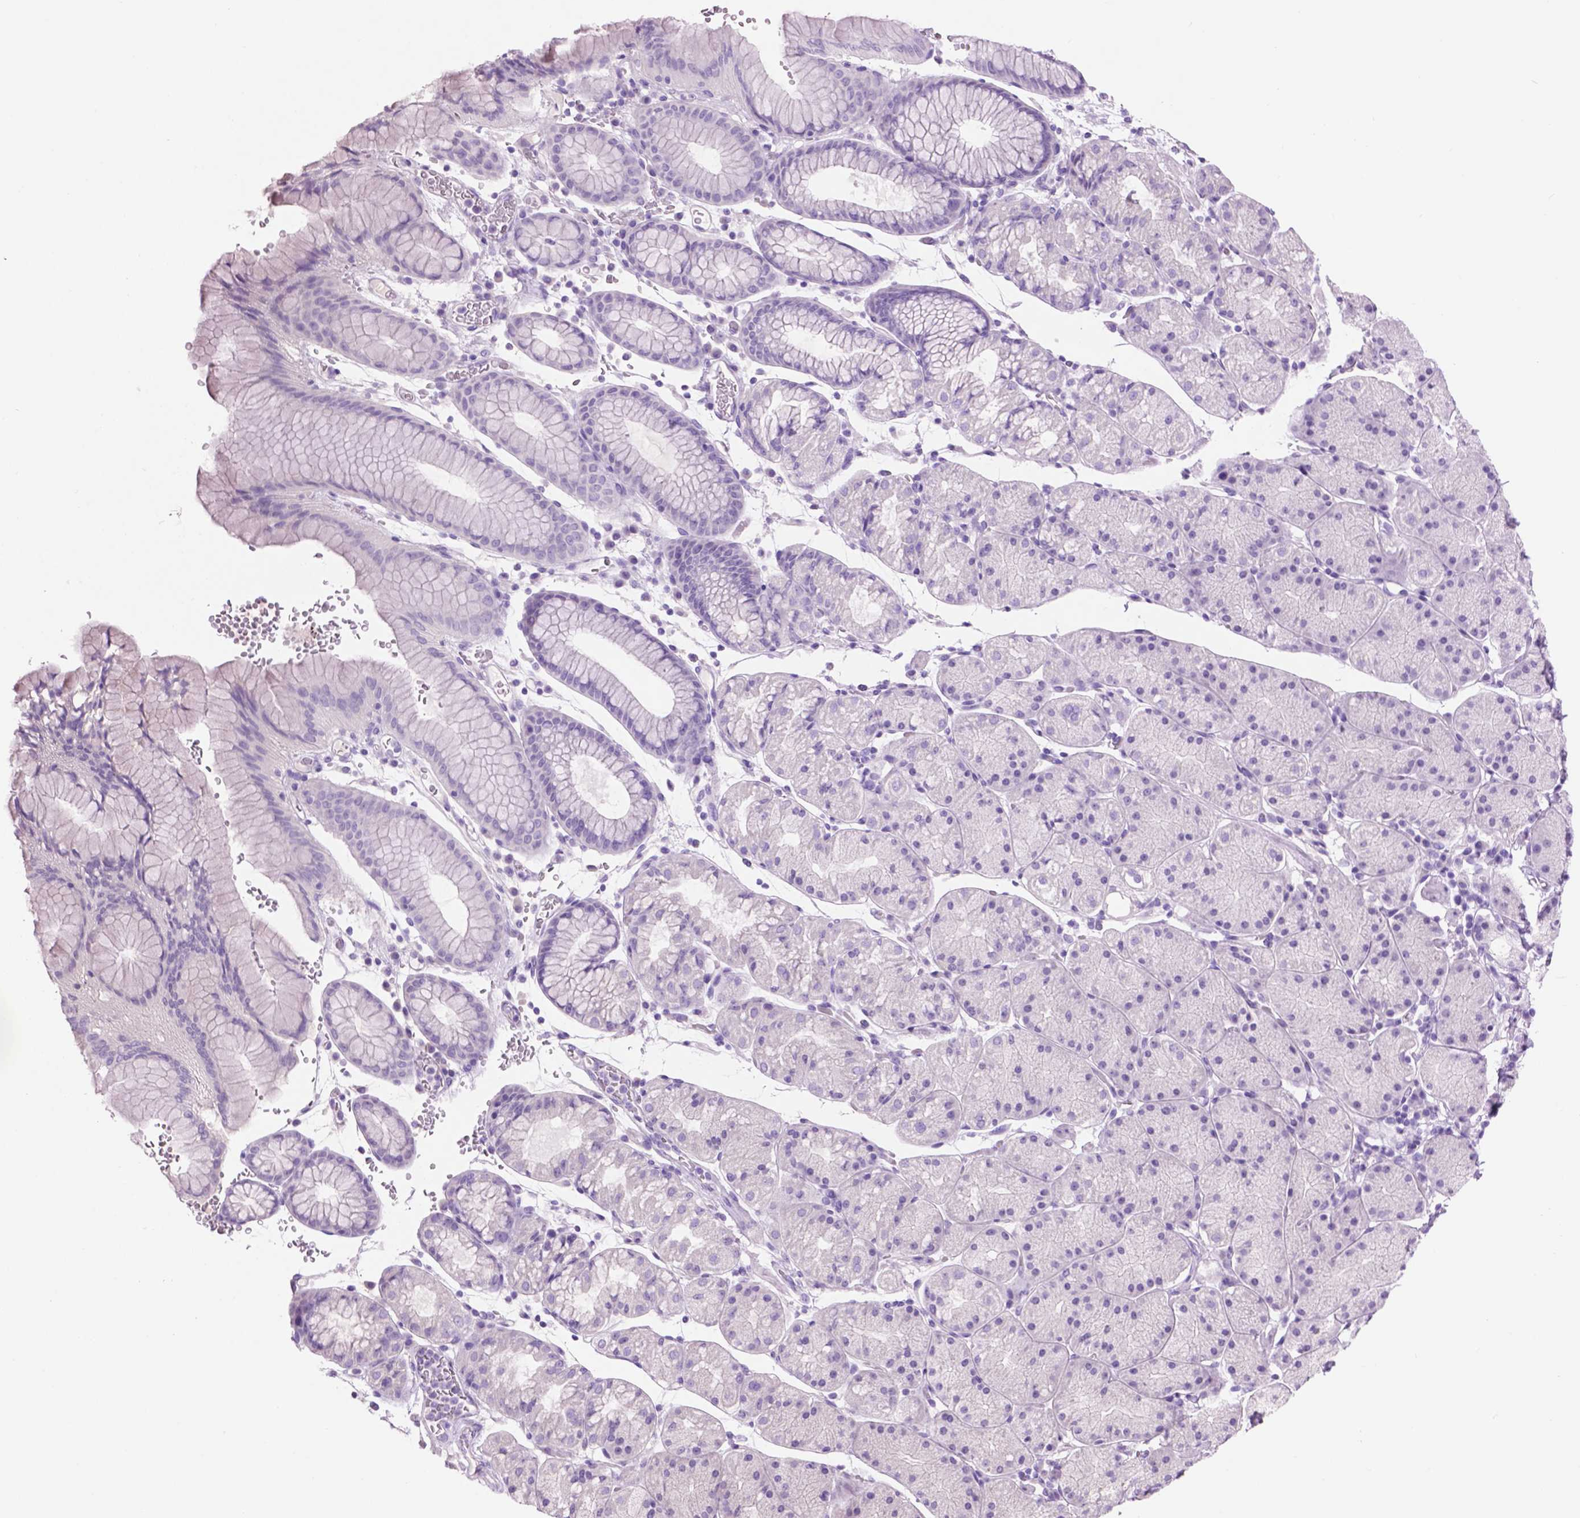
{"staining": {"intensity": "negative", "quantity": "none", "location": "none"}, "tissue": "stomach", "cell_type": "Glandular cells", "image_type": "normal", "snomed": [{"axis": "morphology", "description": "Normal tissue, NOS"}, {"axis": "topography", "description": "Stomach, upper"}, {"axis": "topography", "description": "Stomach"}], "caption": "There is no significant positivity in glandular cells of stomach. (Stains: DAB IHC with hematoxylin counter stain, Microscopy: brightfield microscopy at high magnification).", "gene": "CRYBA4", "patient": {"sex": "male", "age": 76}}